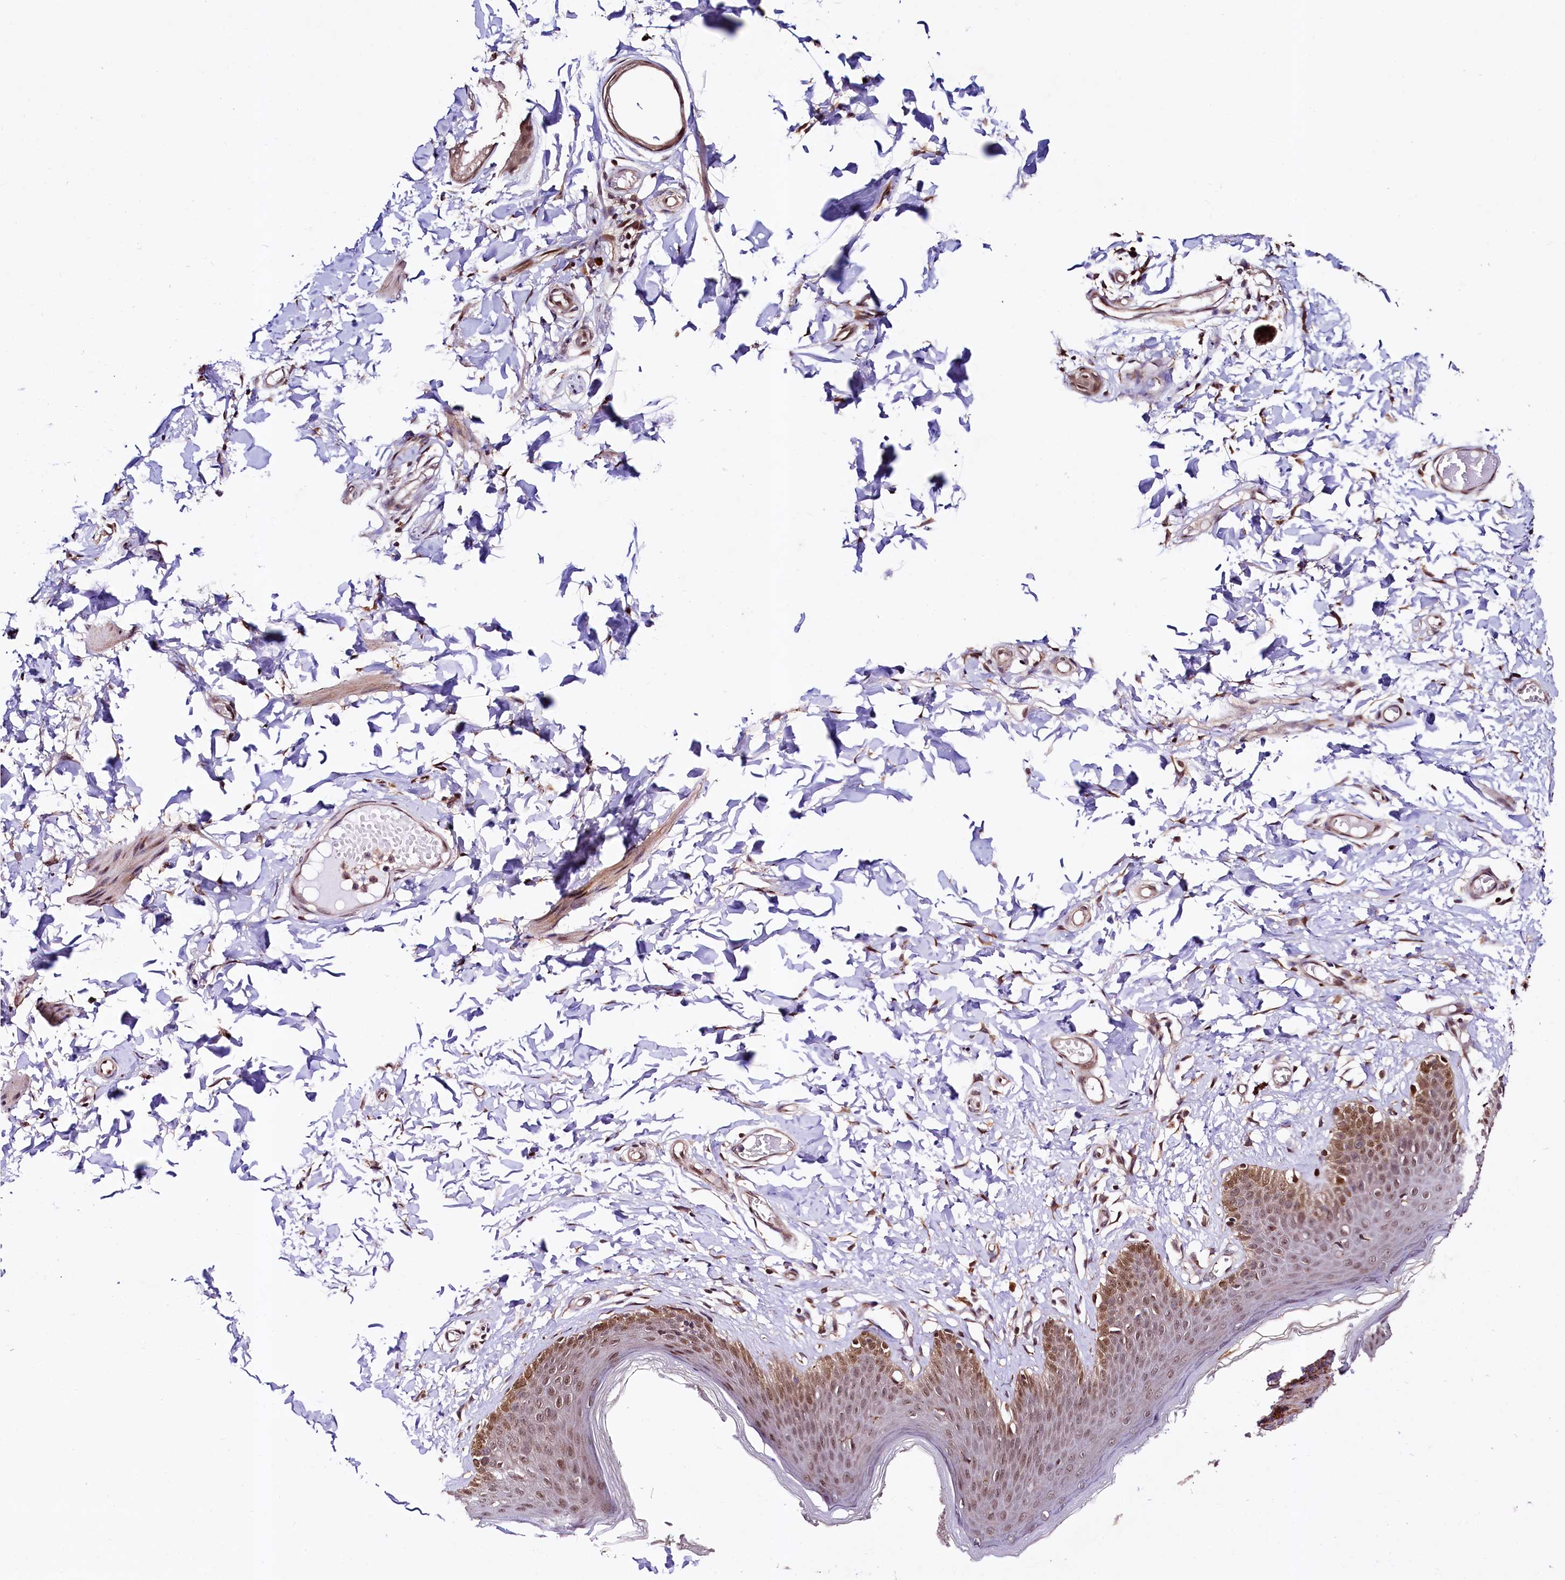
{"staining": {"intensity": "moderate", "quantity": ">75%", "location": "cytoplasmic/membranous,nuclear"}, "tissue": "skin", "cell_type": "Epidermal cells", "image_type": "normal", "snomed": [{"axis": "morphology", "description": "Normal tissue, NOS"}, {"axis": "topography", "description": "Vulva"}], "caption": "Immunohistochemistry (IHC) photomicrograph of benign skin stained for a protein (brown), which reveals medium levels of moderate cytoplasmic/membranous,nuclear staining in approximately >75% of epidermal cells.", "gene": "C5orf15", "patient": {"sex": "female", "age": 66}}